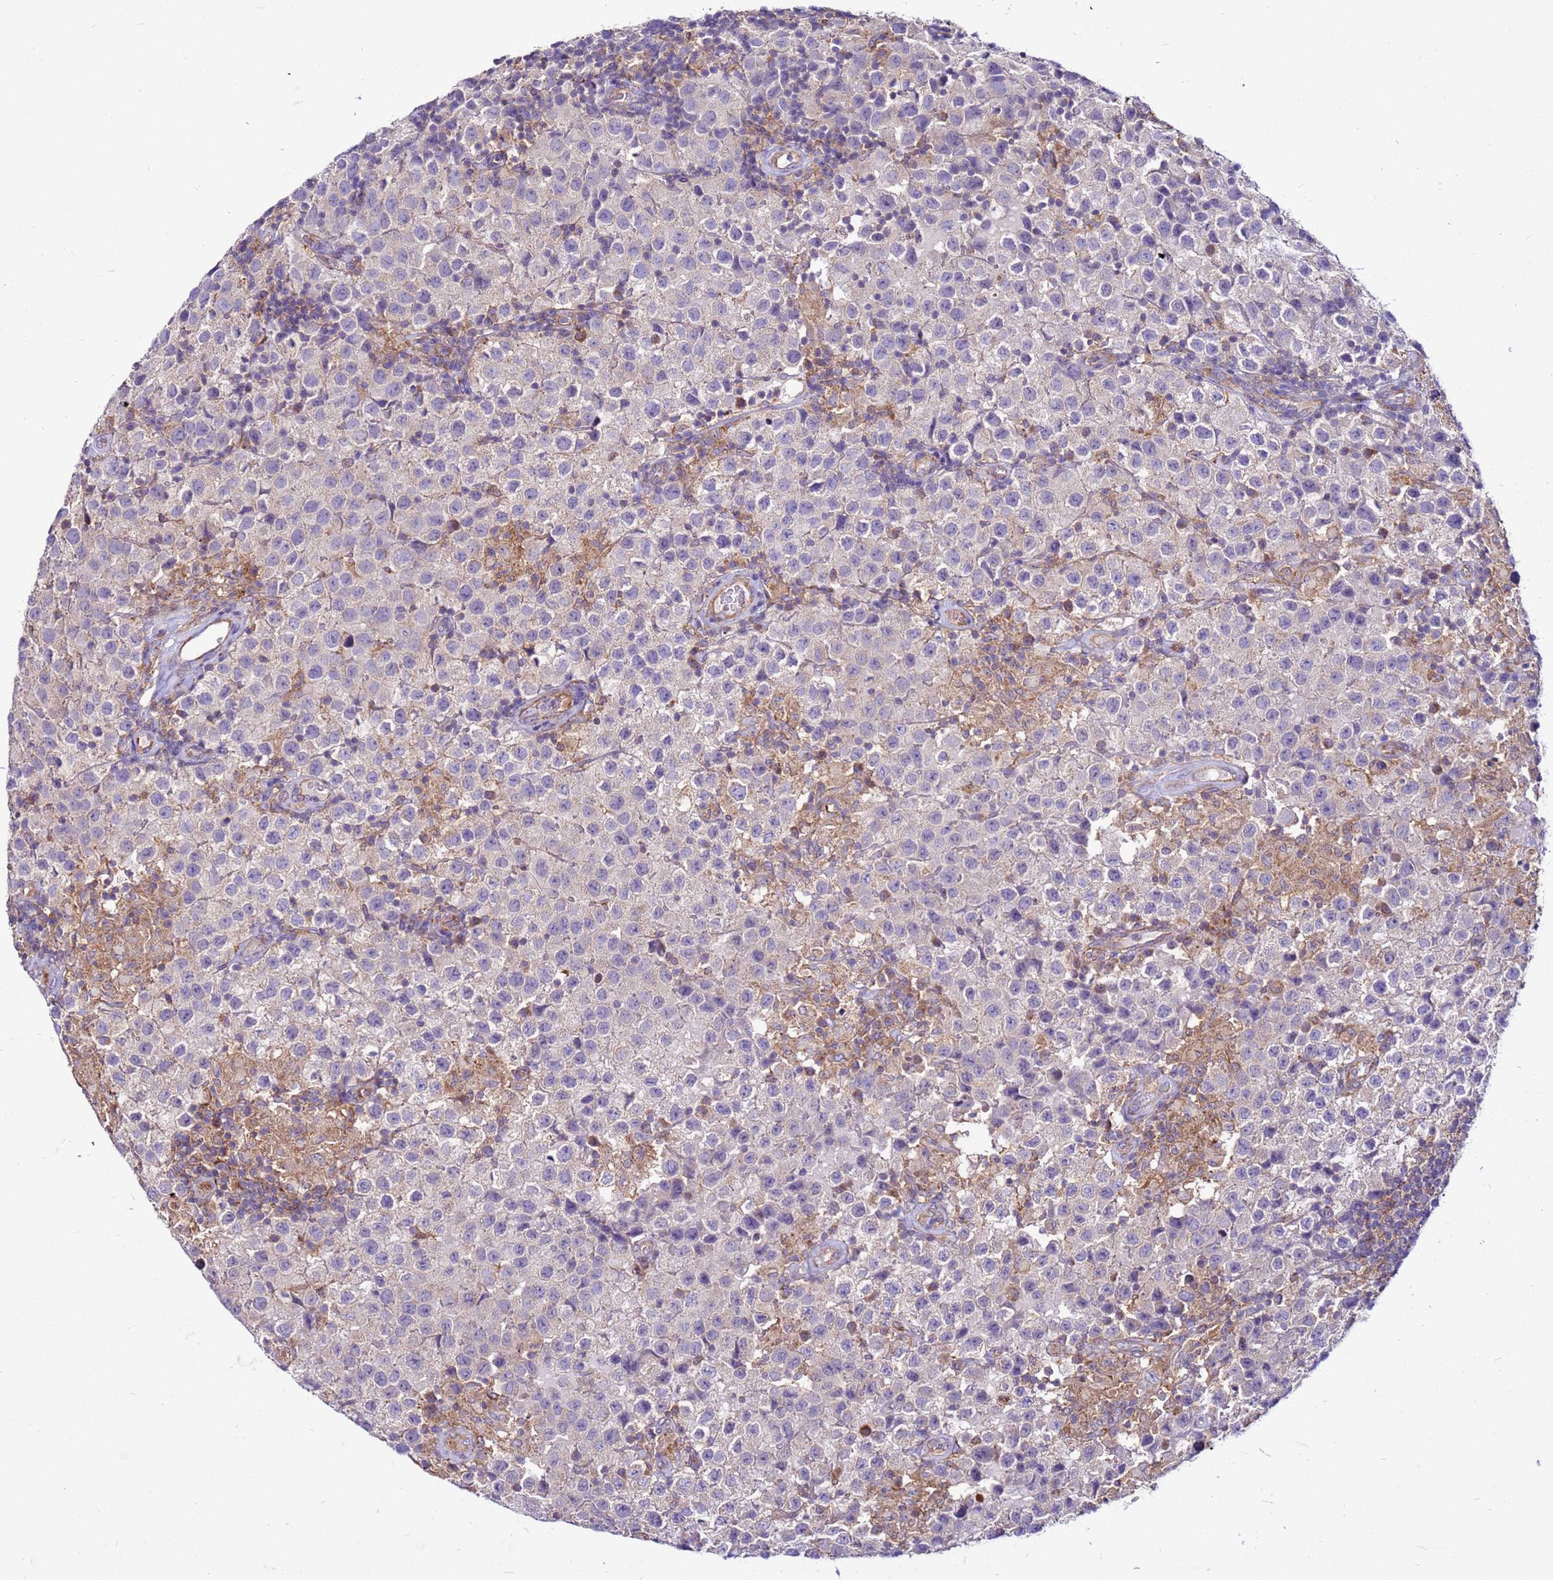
{"staining": {"intensity": "negative", "quantity": "none", "location": "none"}, "tissue": "testis cancer", "cell_type": "Tumor cells", "image_type": "cancer", "snomed": [{"axis": "morphology", "description": "Seminoma, NOS"}, {"axis": "morphology", "description": "Carcinoma, Embryonal, NOS"}, {"axis": "topography", "description": "Testis"}], "caption": "Immunohistochemical staining of testis cancer (seminoma) displays no significant positivity in tumor cells.", "gene": "PKD1", "patient": {"sex": "male", "age": 41}}